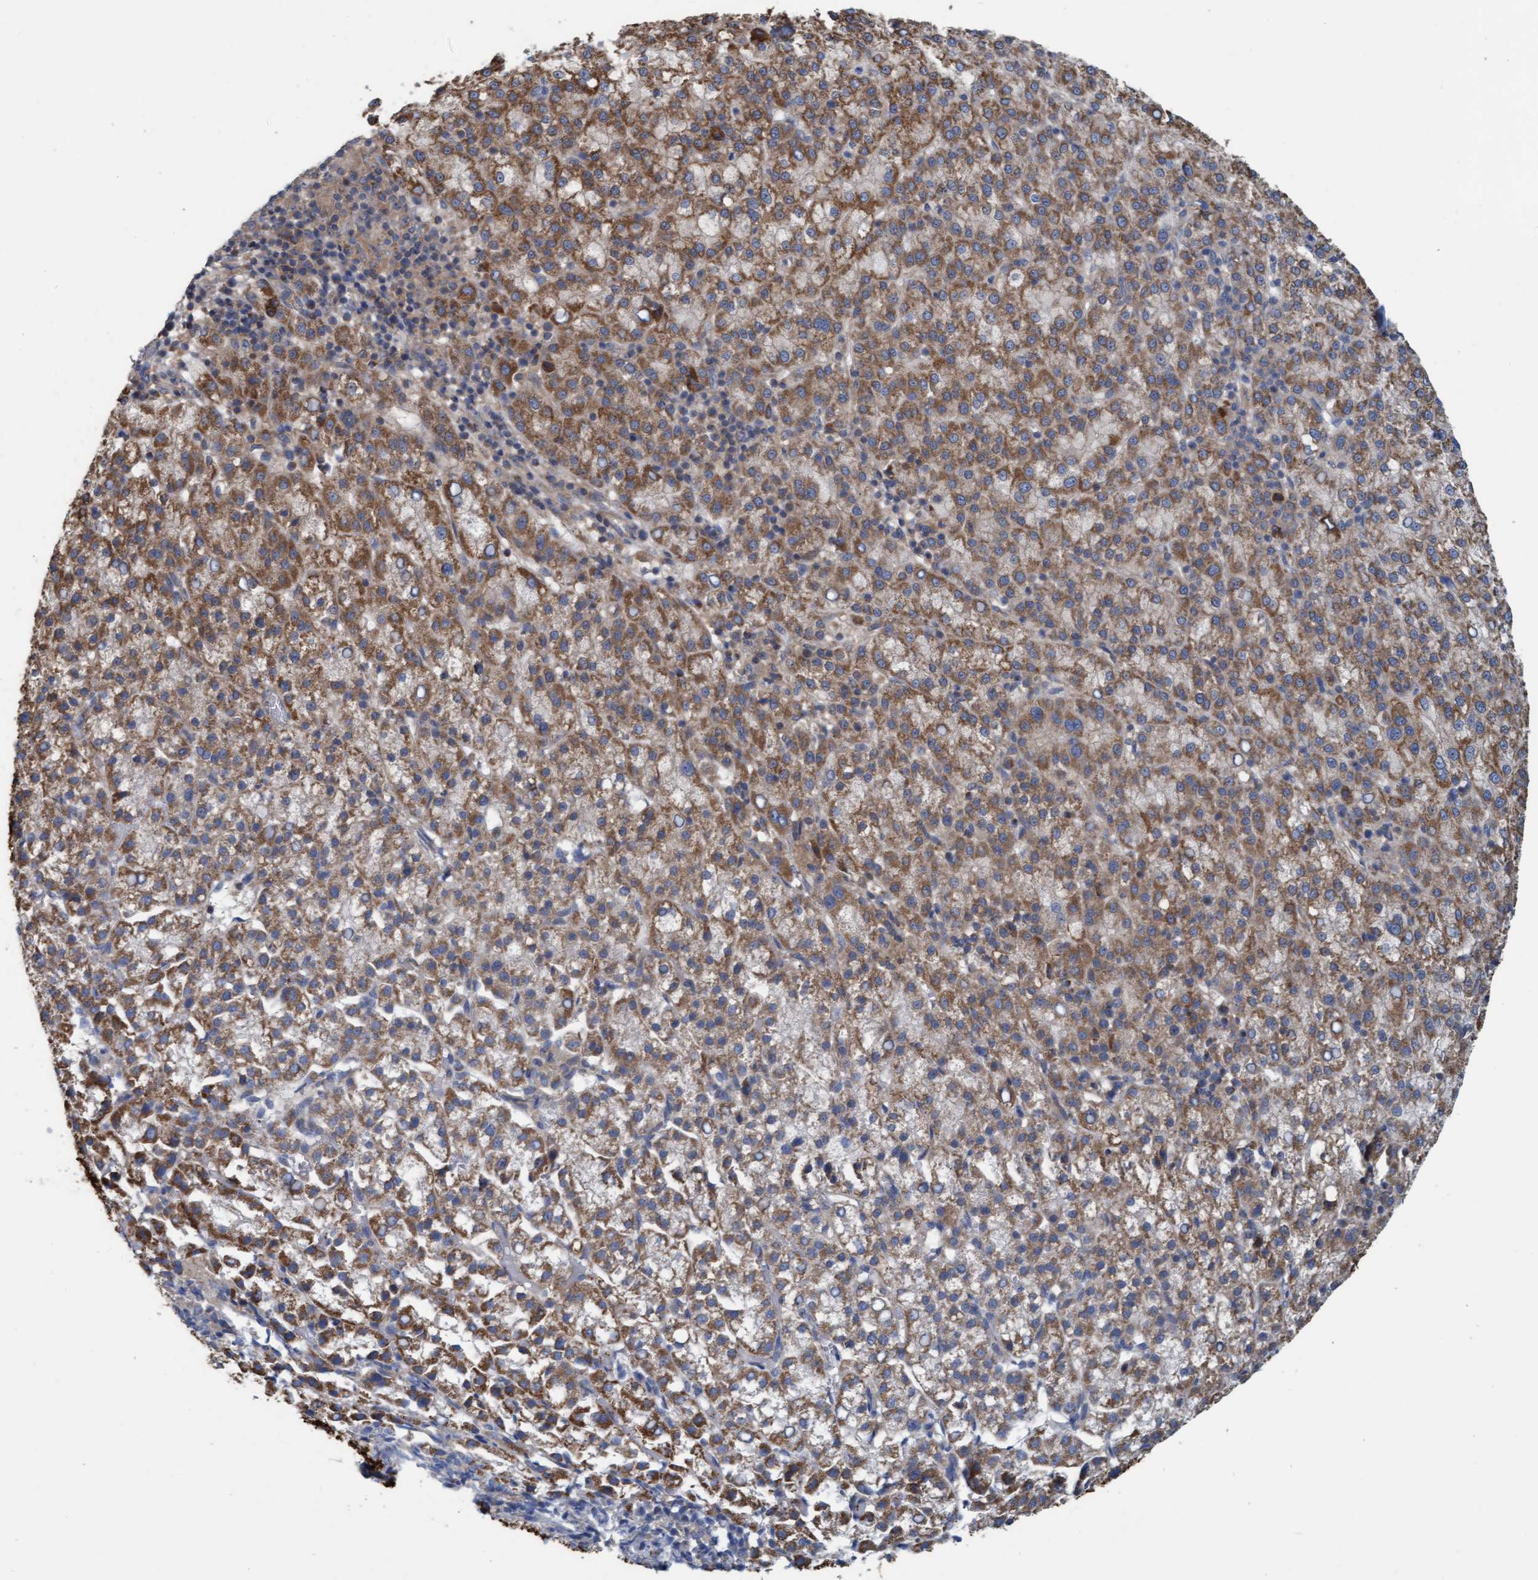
{"staining": {"intensity": "moderate", "quantity": ">75%", "location": "cytoplasmic/membranous"}, "tissue": "liver cancer", "cell_type": "Tumor cells", "image_type": "cancer", "snomed": [{"axis": "morphology", "description": "Carcinoma, Hepatocellular, NOS"}, {"axis": "topography", "description": "Liver"}], "caption": "The micrograph reveals staining of liver hepatocellular carcinoma, revealing moderate cytoplasmic/membranous protein expression (brown color) within tumor cells. (Stains: DAB (3,3'-diaminobenzidine) in brown, nuclei in blue, Microscopy: brightfield microscopy at high magnification).", "gene": "LRSAM1", "patient": {"sex": "female", "age": 58}}